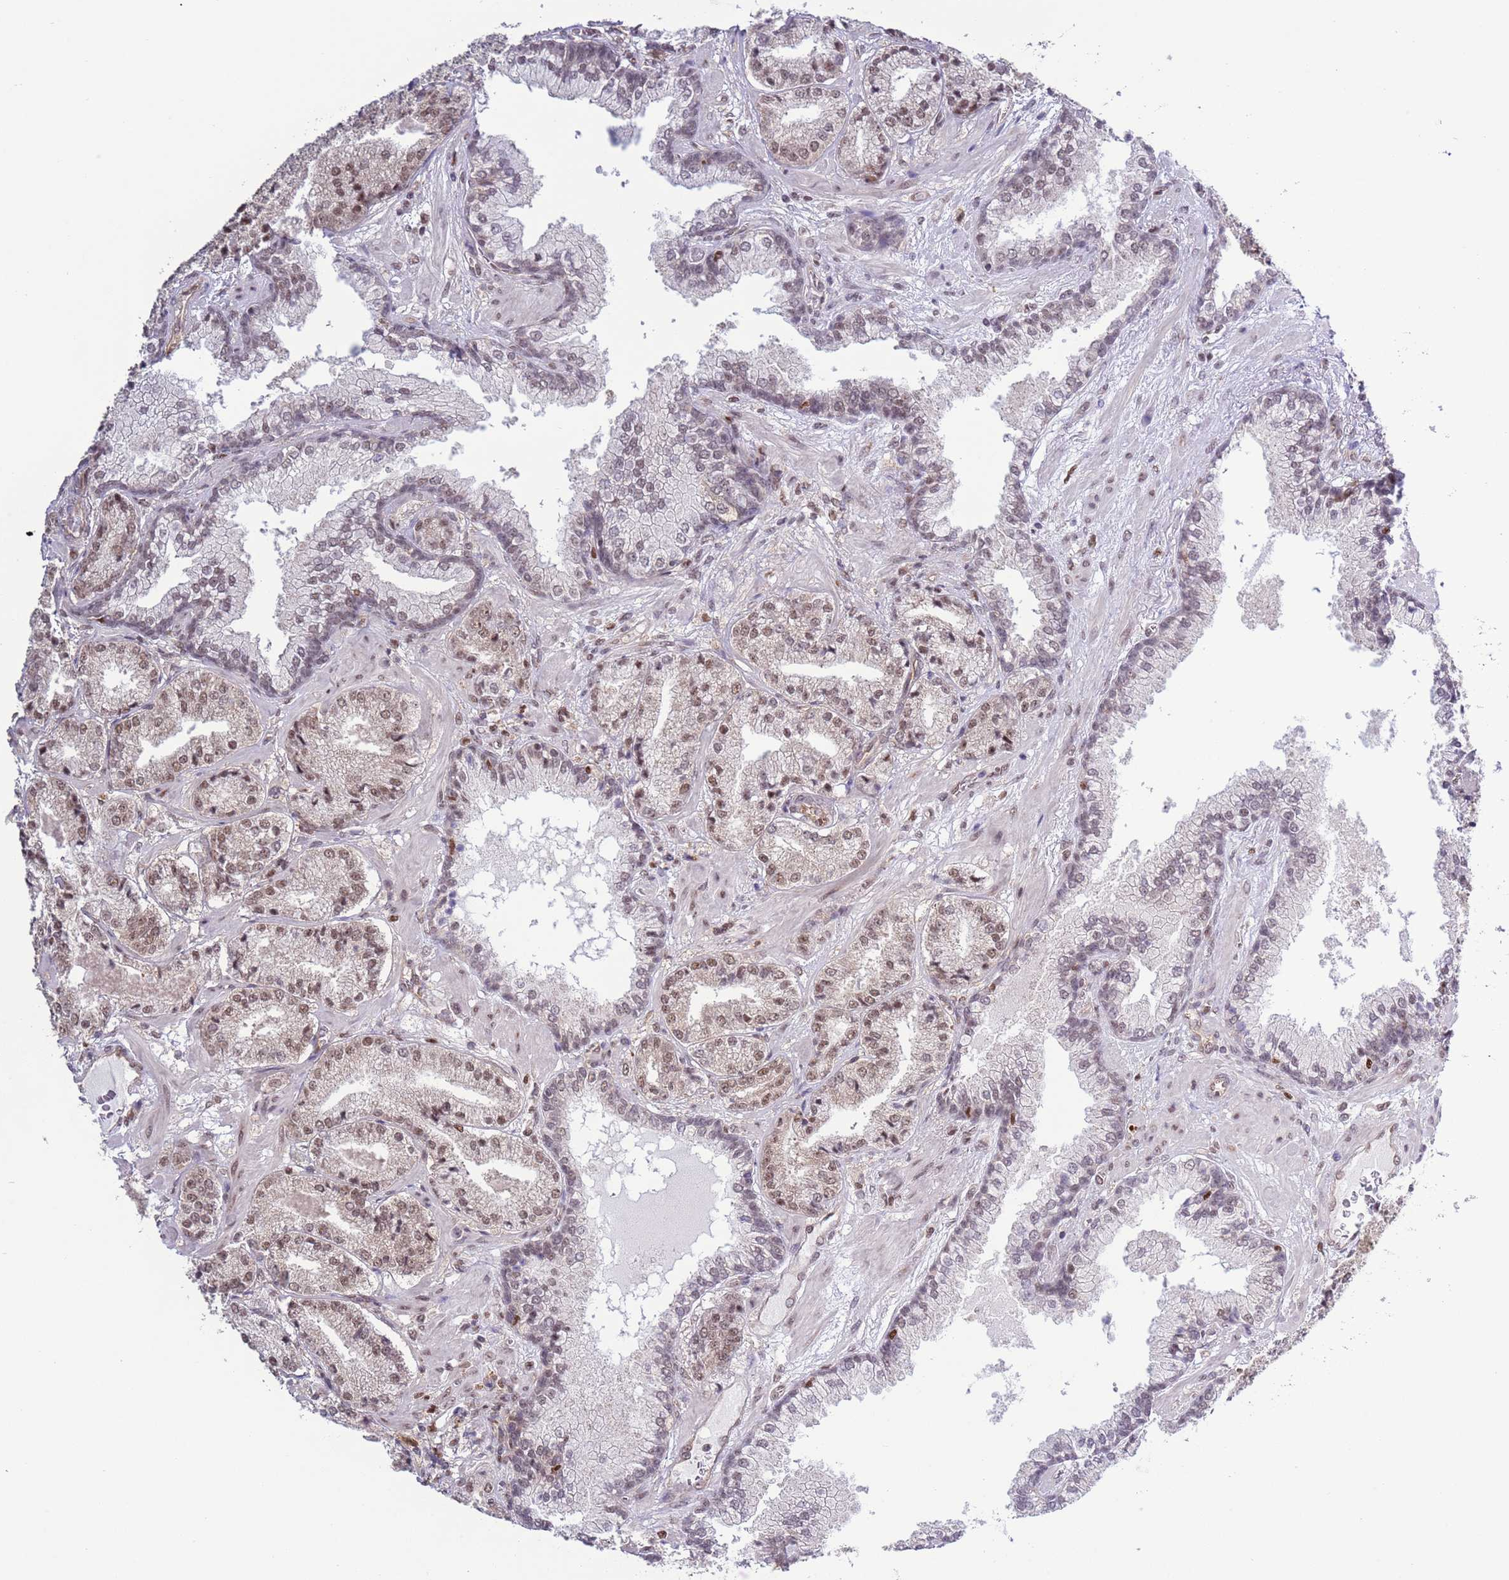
{"staining": {"intensity": "weak", "quantity": ">75%", "location": "nuclear"}, "tissue": "prostate cancer", "cell_type": "Tumor cells", "image_type": "cancer", "snomed": [{"axis": "morphology", "description": "Adenocarcinoma, High grade"}, {"axis": "topography", "description": "Prostate"}], "caption": "This photomicrograph displays prostate adenocarcinoma (high-grade) stained with immunohistochemistry (IHC) to label a protein in brown. The nuclear of tumor cells show weak positivity for the protein. Nuclei are counter-stained blue.", "gene": "PRPF6", "patient": {"sex": "male", "age": 63}}